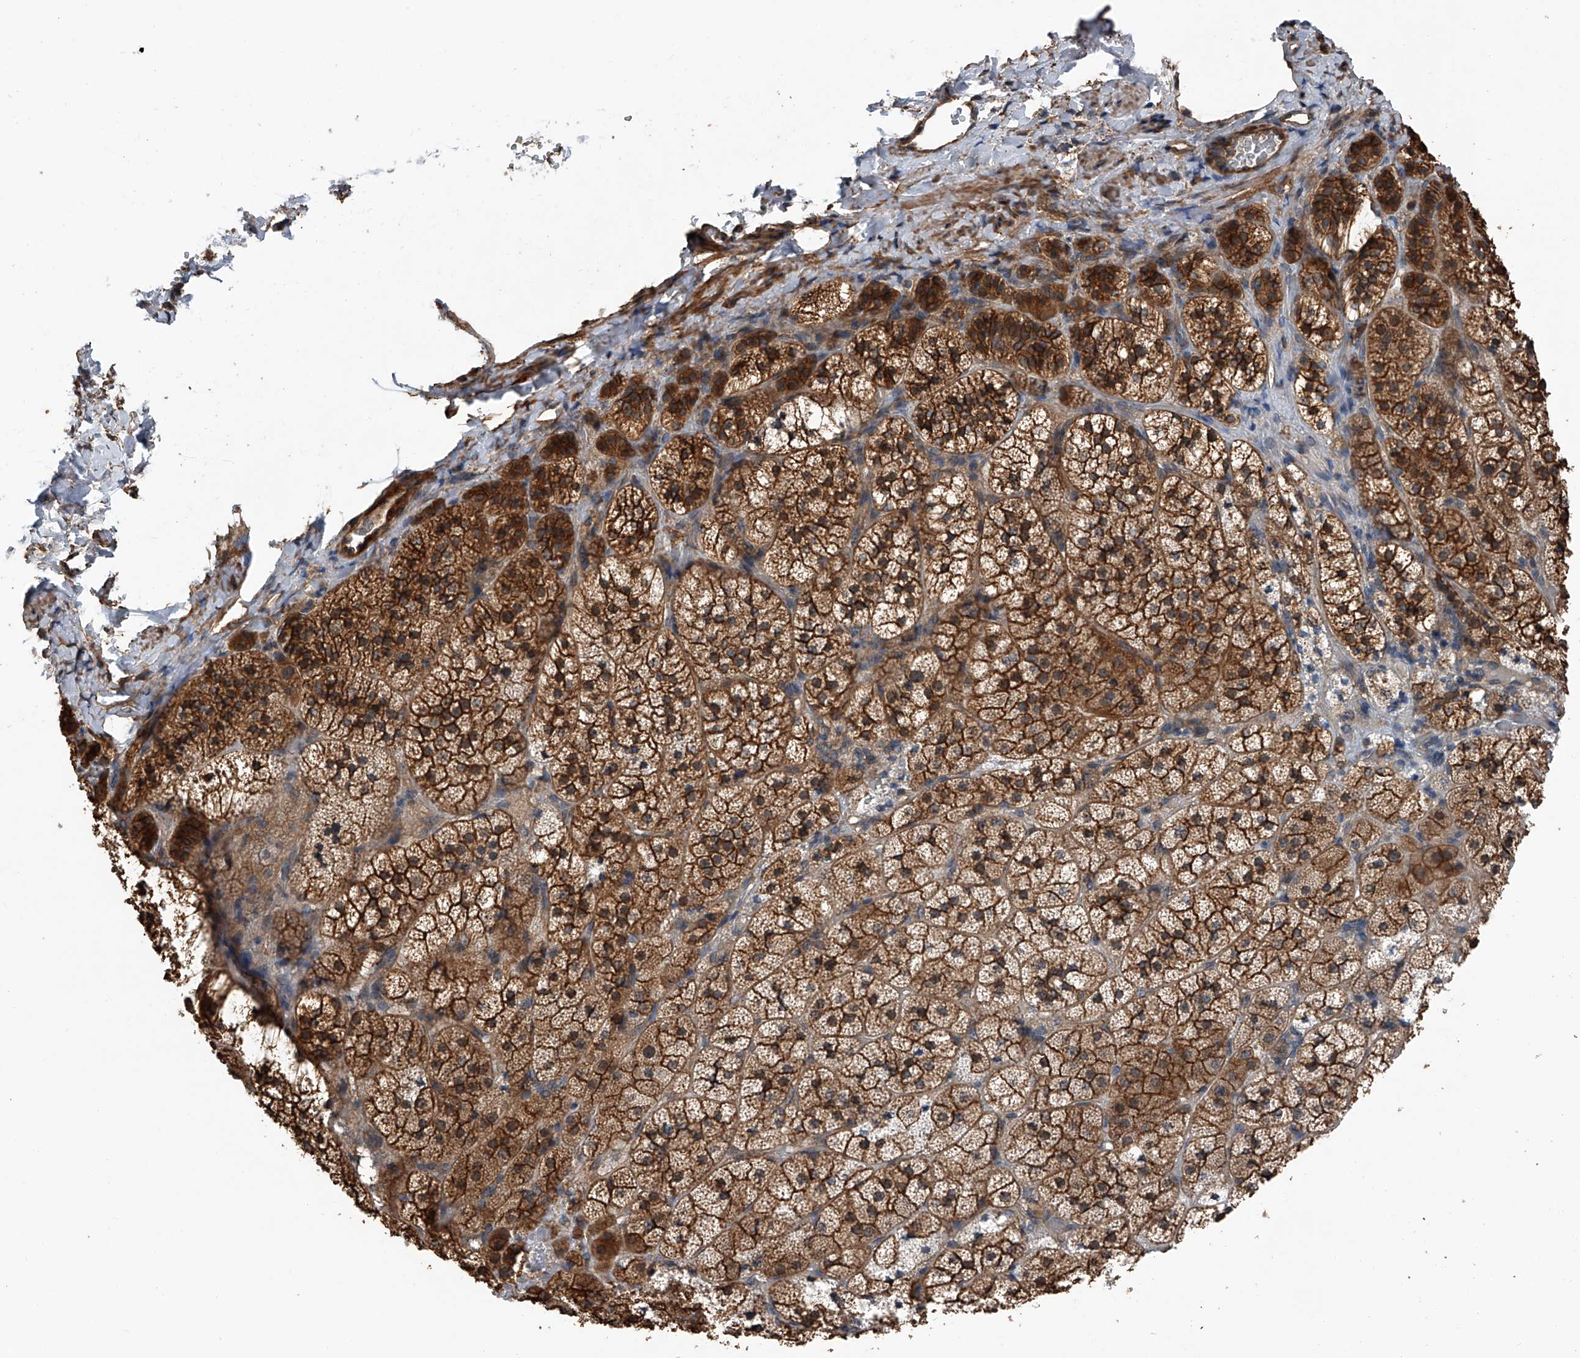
{"staining": {"intensity": "strong", "quantity": ">75%", "location": "cytoplasmic/membranous"}, "tissue": "adrenal gland", "cell_type": "Glandular cells", "image_type": "normal", "snomed": [{"axis": "morphology", "description": "Normal tissue, NOS"}, {"axis": "topography", "description": "Adrenal gland"}], "caption": "Strong cytoplasmic/membranous positivity for a protein is appreciated in approximately >75% of glandular cells of unremarkable adrenal gland using immunohistochemistry (IHC).", "gene": "KCNJ2", "patient": {"sex": "female", "age": 44}}